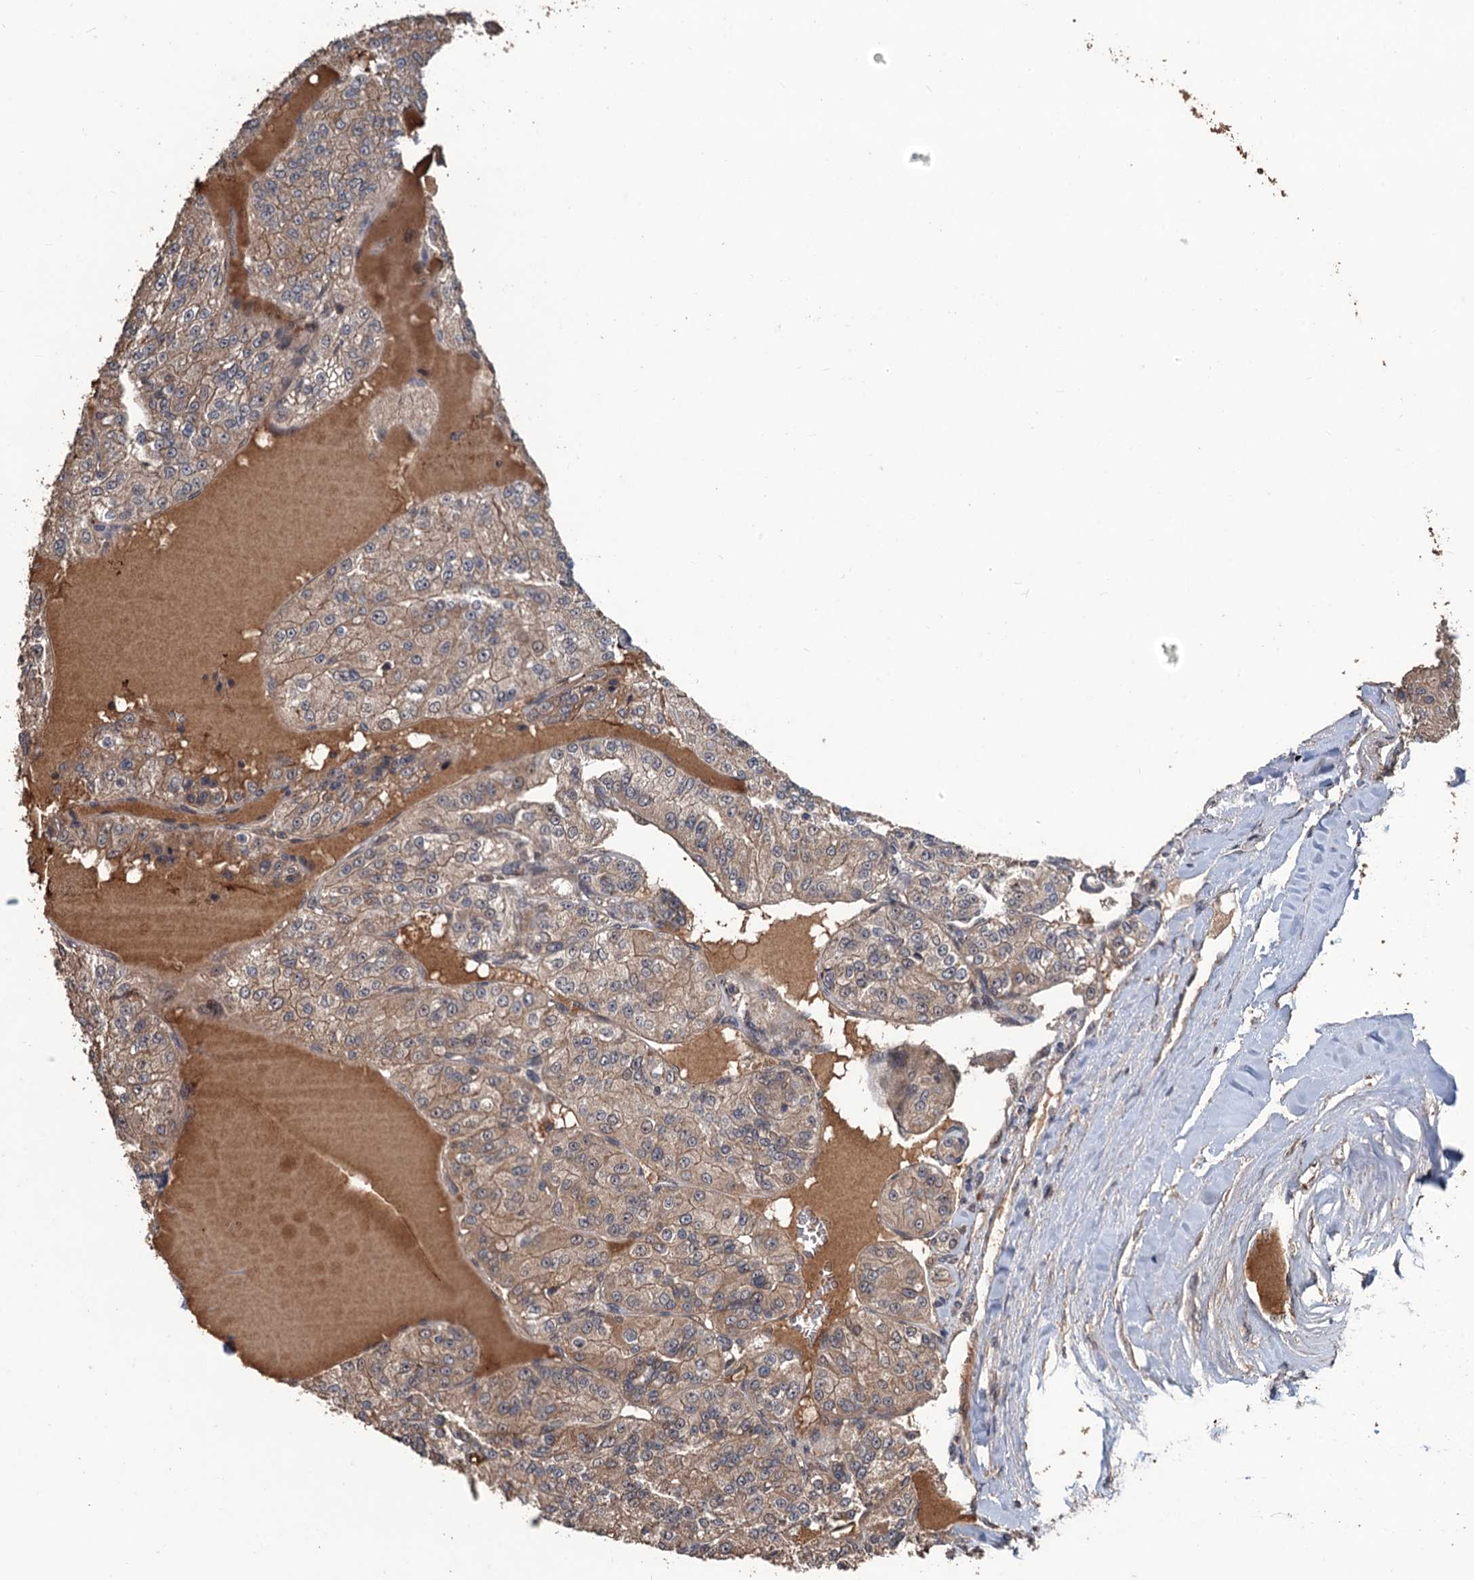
{"staining": {"intensity": "moderate", "quantity": ">75%", "location": "cytoplasmic/membranous"}, "tissue": "renal cancer", "cell_type": "Tumor cells", "image_type": "cancer", "snomed": [{"axis": "morphology", "description": "Adenocarcinoma, NOS"}, {"axis": "topography", "description": "Kidney"}], "caption": "This photomicrograph exhibits IHC staining of human adenocarcinoma (renal), with medium moderate cytoplasmic/membranous positivity in approximately >75% of tumor cells.", "gene": "ZNF438", "patient": {"sex": "female", "age": 63}}